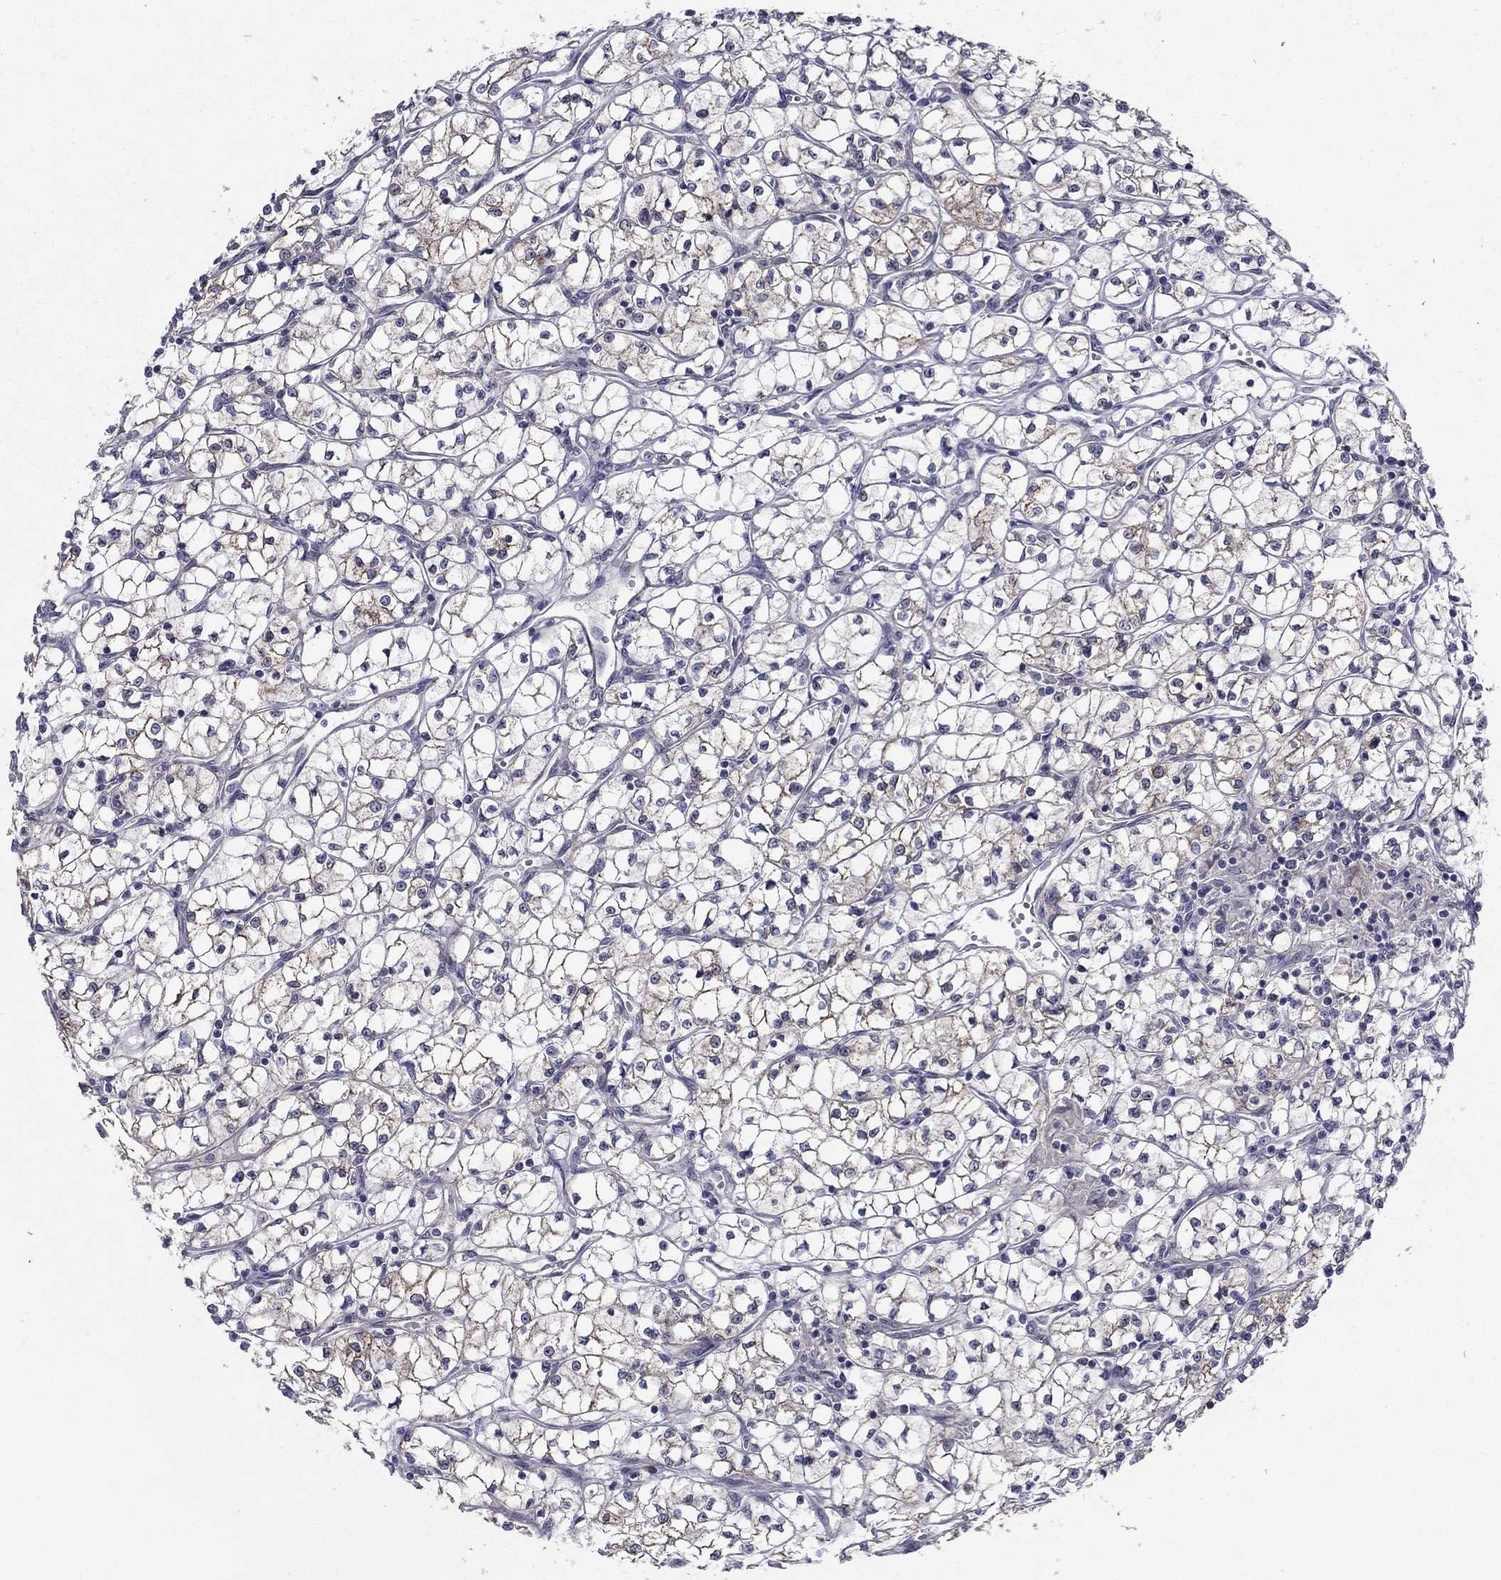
{"staining": {"intensity": "moderate", "quantity": "<25%", "location": "cytoplasmic/membranous"}, "tissue": "renal cancer", "cell_type": "Tumor cells", "image_type": "cancer", "snomed": [{"axis": "morphology", "description": "Adenocarcinoma, NOS"}, {"axis": "topography", "description": "Kidney"}], "caption": "Human renal cancer (adenocarcinoma) stained with a protein marker displays moderate staining in tumor cells.", "gene": "LACTB2", "patient": {"sex": "female", "age": 64}}